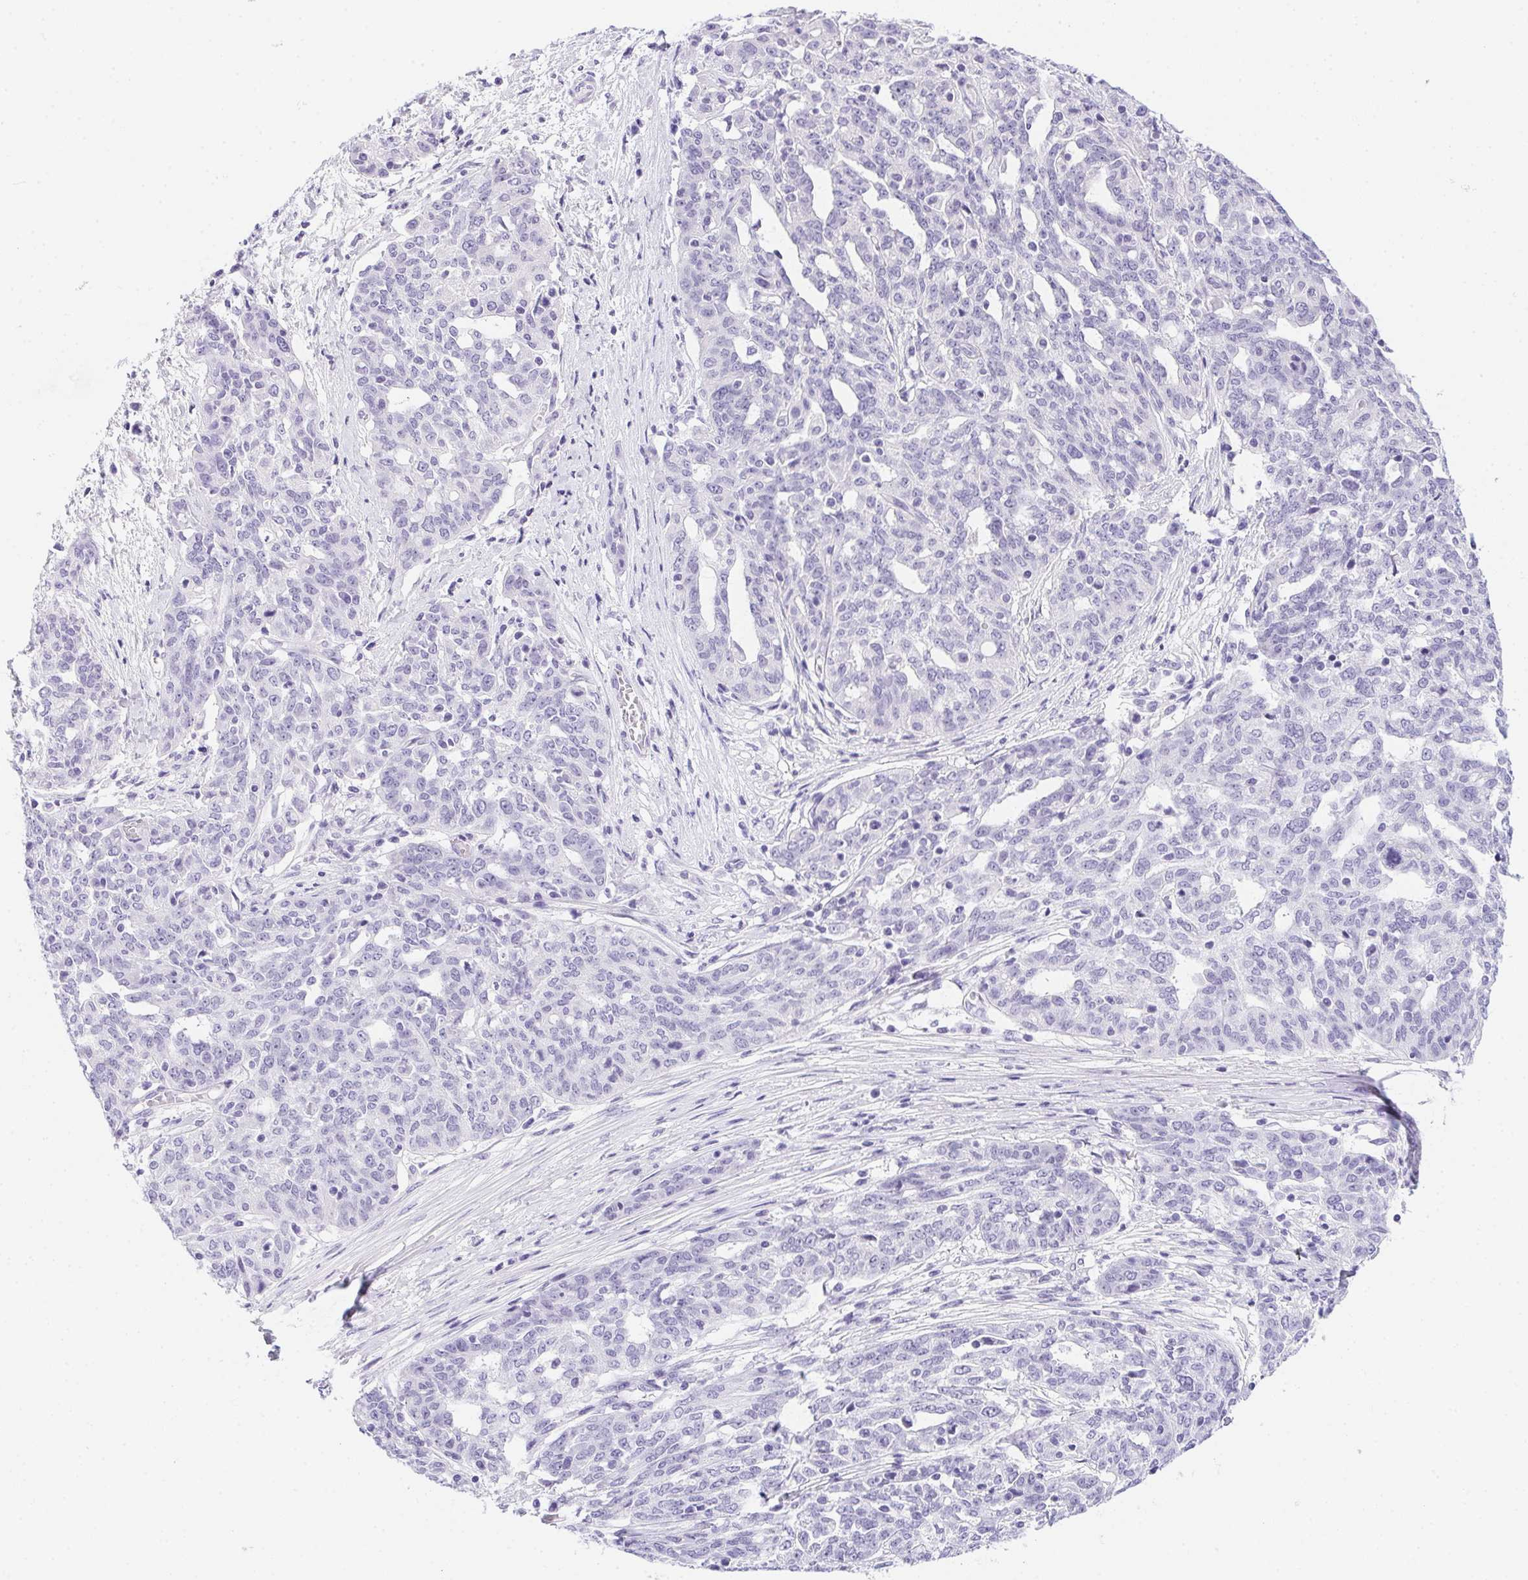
{"staining": {"intensity": "negative", "quantity": "none", "location": "none"}, "tissue": "ovarian cancer", "cell_type": "Tumor cells", "image_type": "cancer", "snomed": [{"axis": "morphology", "description": "Cystadenocarcinoma, serous, NOS"}, {"axis": "topography", "description": "Ovary"}], "caption": "Immunohistochemical staining of ovarian cancer reveals no significant positivity in tumor cells.", "gene": "PRKAA1", "patient": {"sex": "female", "age": 67}}